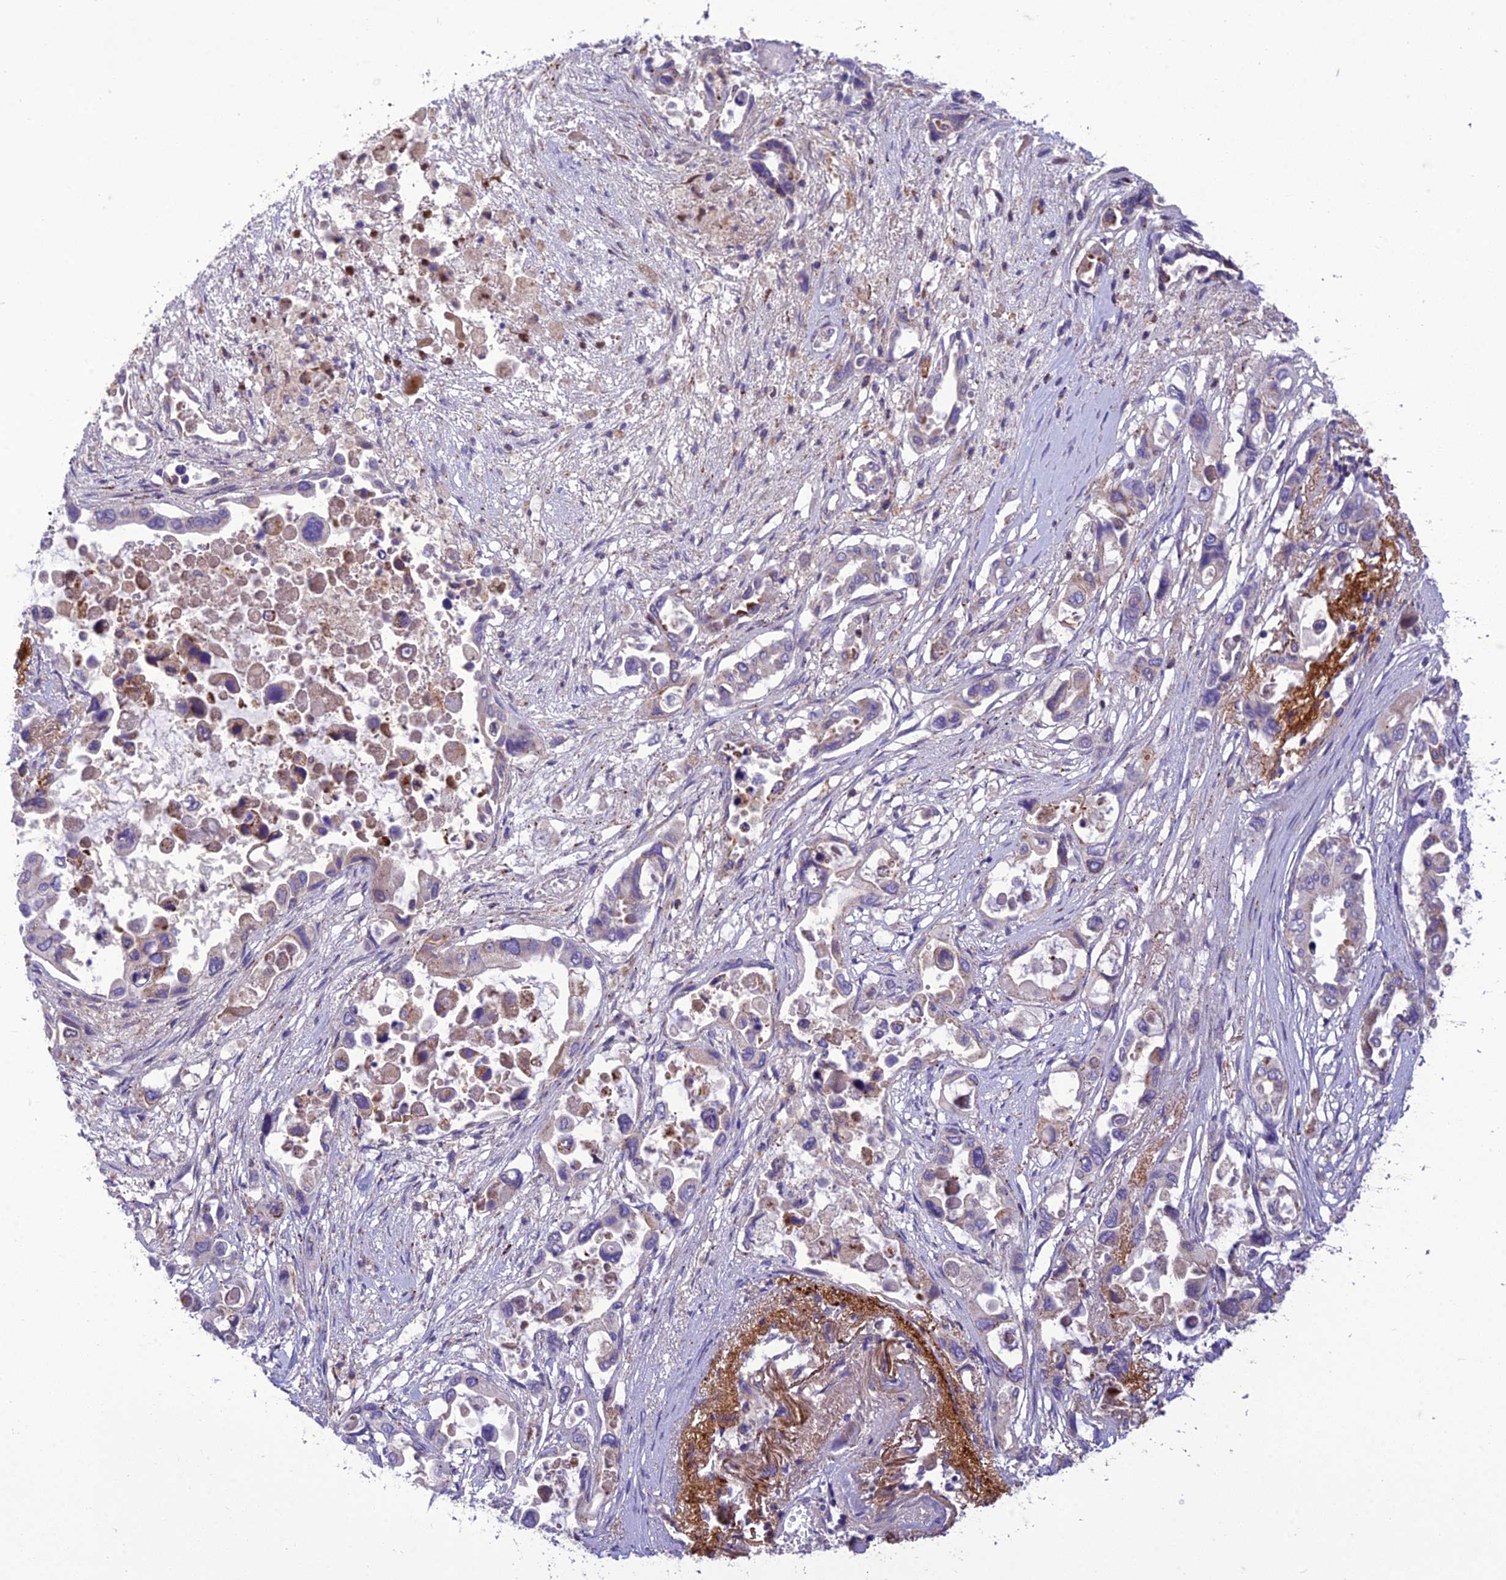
{"staining": {"intensity": "weak", "quantity": "<25%", "location": "cytoplasmic/membranous"}, "tissue": "pancreatic cancer", "cell_type": "Tumor cells", "image_type": "cancer", "snomed": [{"axis": "morphology", "description": "Adenocarcinoma, NOS"}, {"axis": "topography", "description": "Pancreas"}], "caption": "A photomicrograph of human pancreatic cancer (adenocarcinoma) is negative for staining in tumor cells.", "gene": "ITGAE", "patient": {"sex": "male", "age": 92}}